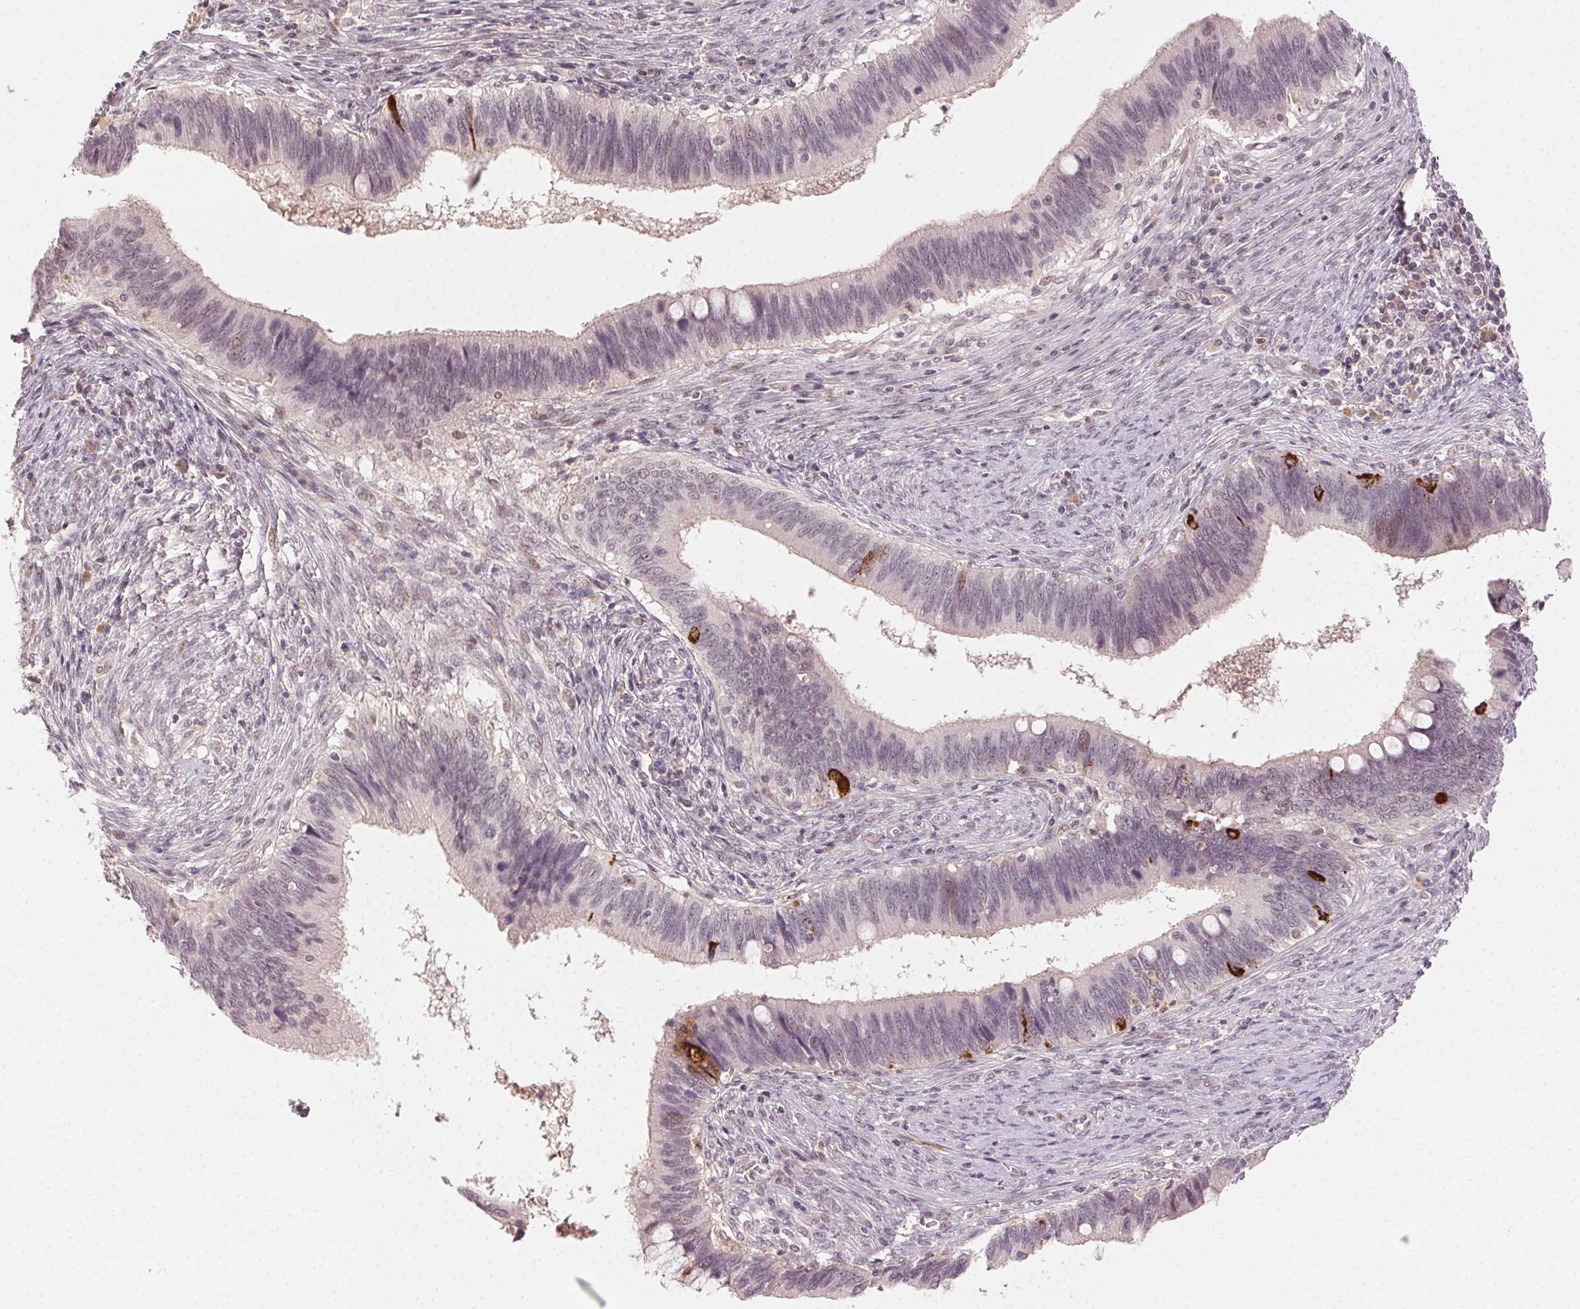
{"staining": {"intensity": "strong", "quantity": "<25%", "location": "cytoplasmic/membranous"}, "tissue": "cervical cancer", "cell_type": "Tumor cells", "image_type": "cancer", "snomed": [{"axis": "morphology", "description": "Adenocarcinoma, NOS"}, {"axis": "topography", "description": "Cervix"}], "caption": "Strong cytoplasmic/membranous expression is present in approximately <25% of tumor cells in cervical cancer.", "gene": "TUB", "patient": {"sex": "female", "age": 42}}